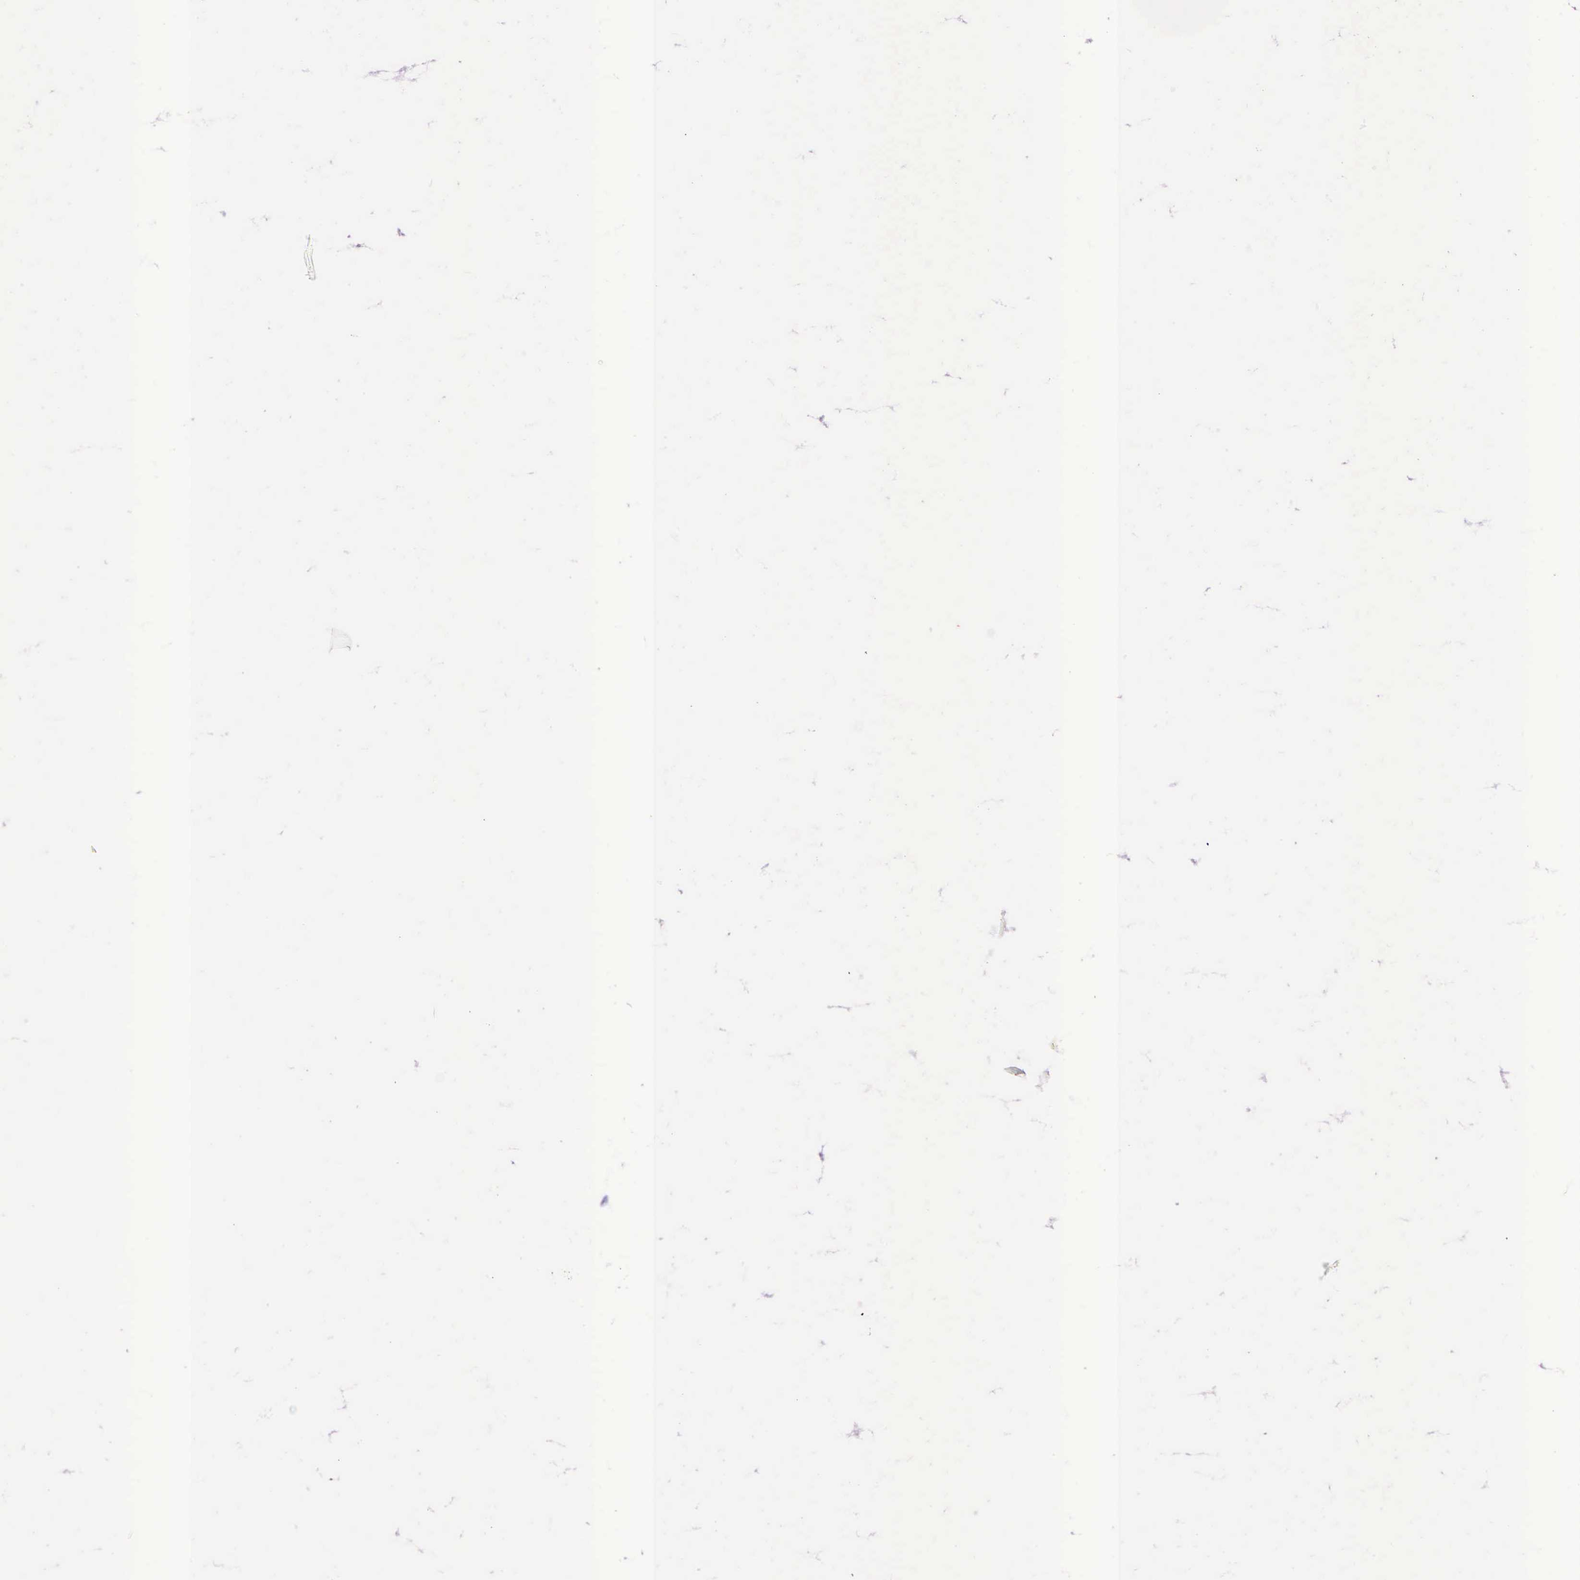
{"staining": {"intensity": "negative", "quantity": "none", "location": "none"}, "tissue": "parathyroid gland", "cell_type": "Glandular cells", "image_type": "normal", "snomed": [{"axis": "morphology", "description": "Normal tissue, NOS"}, {"axis": "topography", "description": "Parathyroid gland"}], "caption": "Human parathyroid gland stained for a protein using immunohistochemistry (IHC) exhibits no positivity in glandular cells.", "gene": "CD3E", "patient": {"sex": "female", "age": 54}}